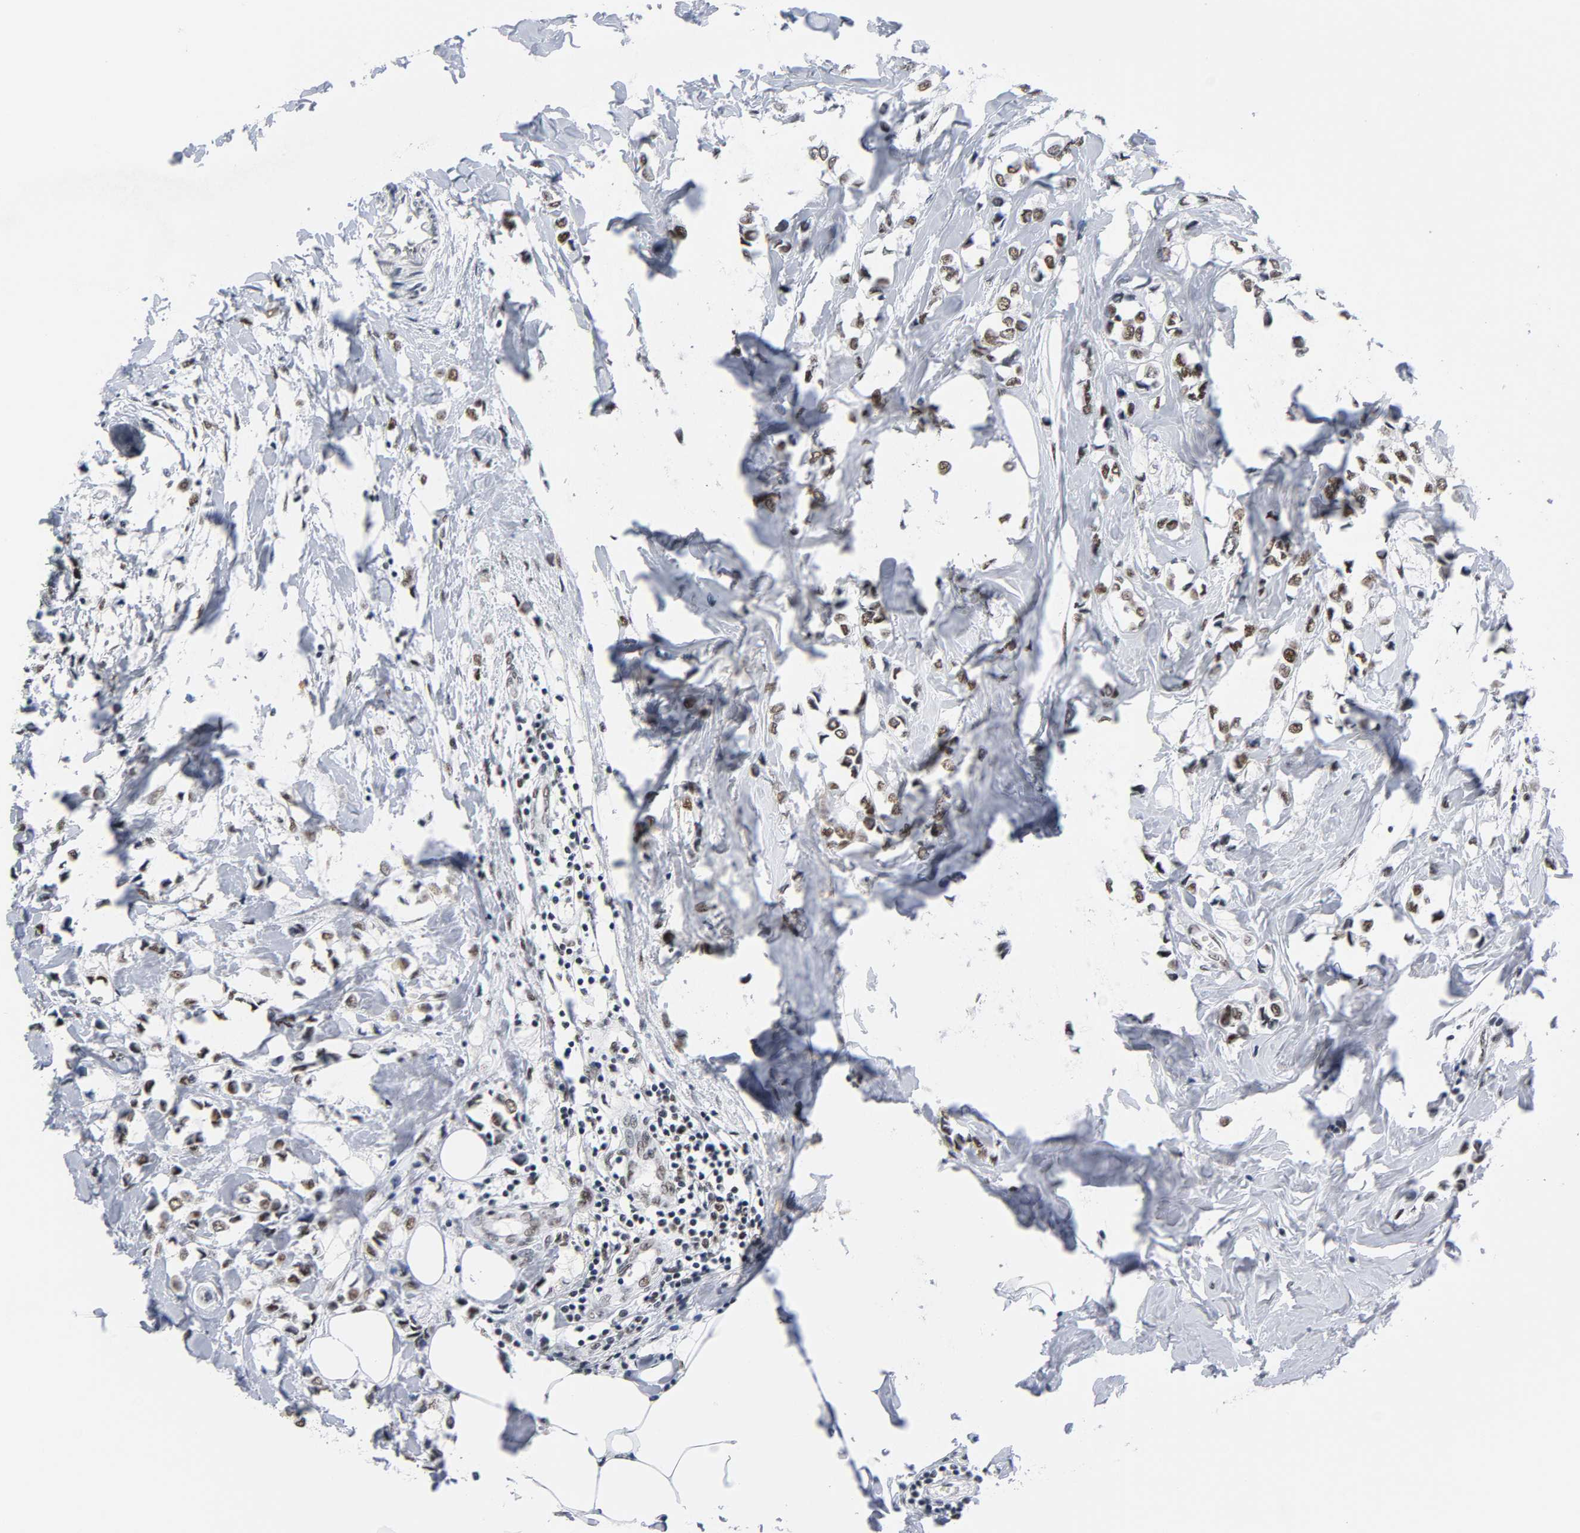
{"staining": {"intensity": "moderate", "quantity": ">75%", "location": "nuclear"}, "tissue": "breast cancer", "cell_type": "Tumor cells", "image_type": "cancer", "snomed": [{"axis": "morphology", "description": "Lobular carcinoma"}, {"axis": "topography", "description": "Breast"}], "caption": "Human breast cancer stained for a protein (brown) demonstrates moderate nuclear positive positivity in approximately >75% of tumor cells.", "gene": "CSTF2", "patient": {"sex": "female", "age": 51}}